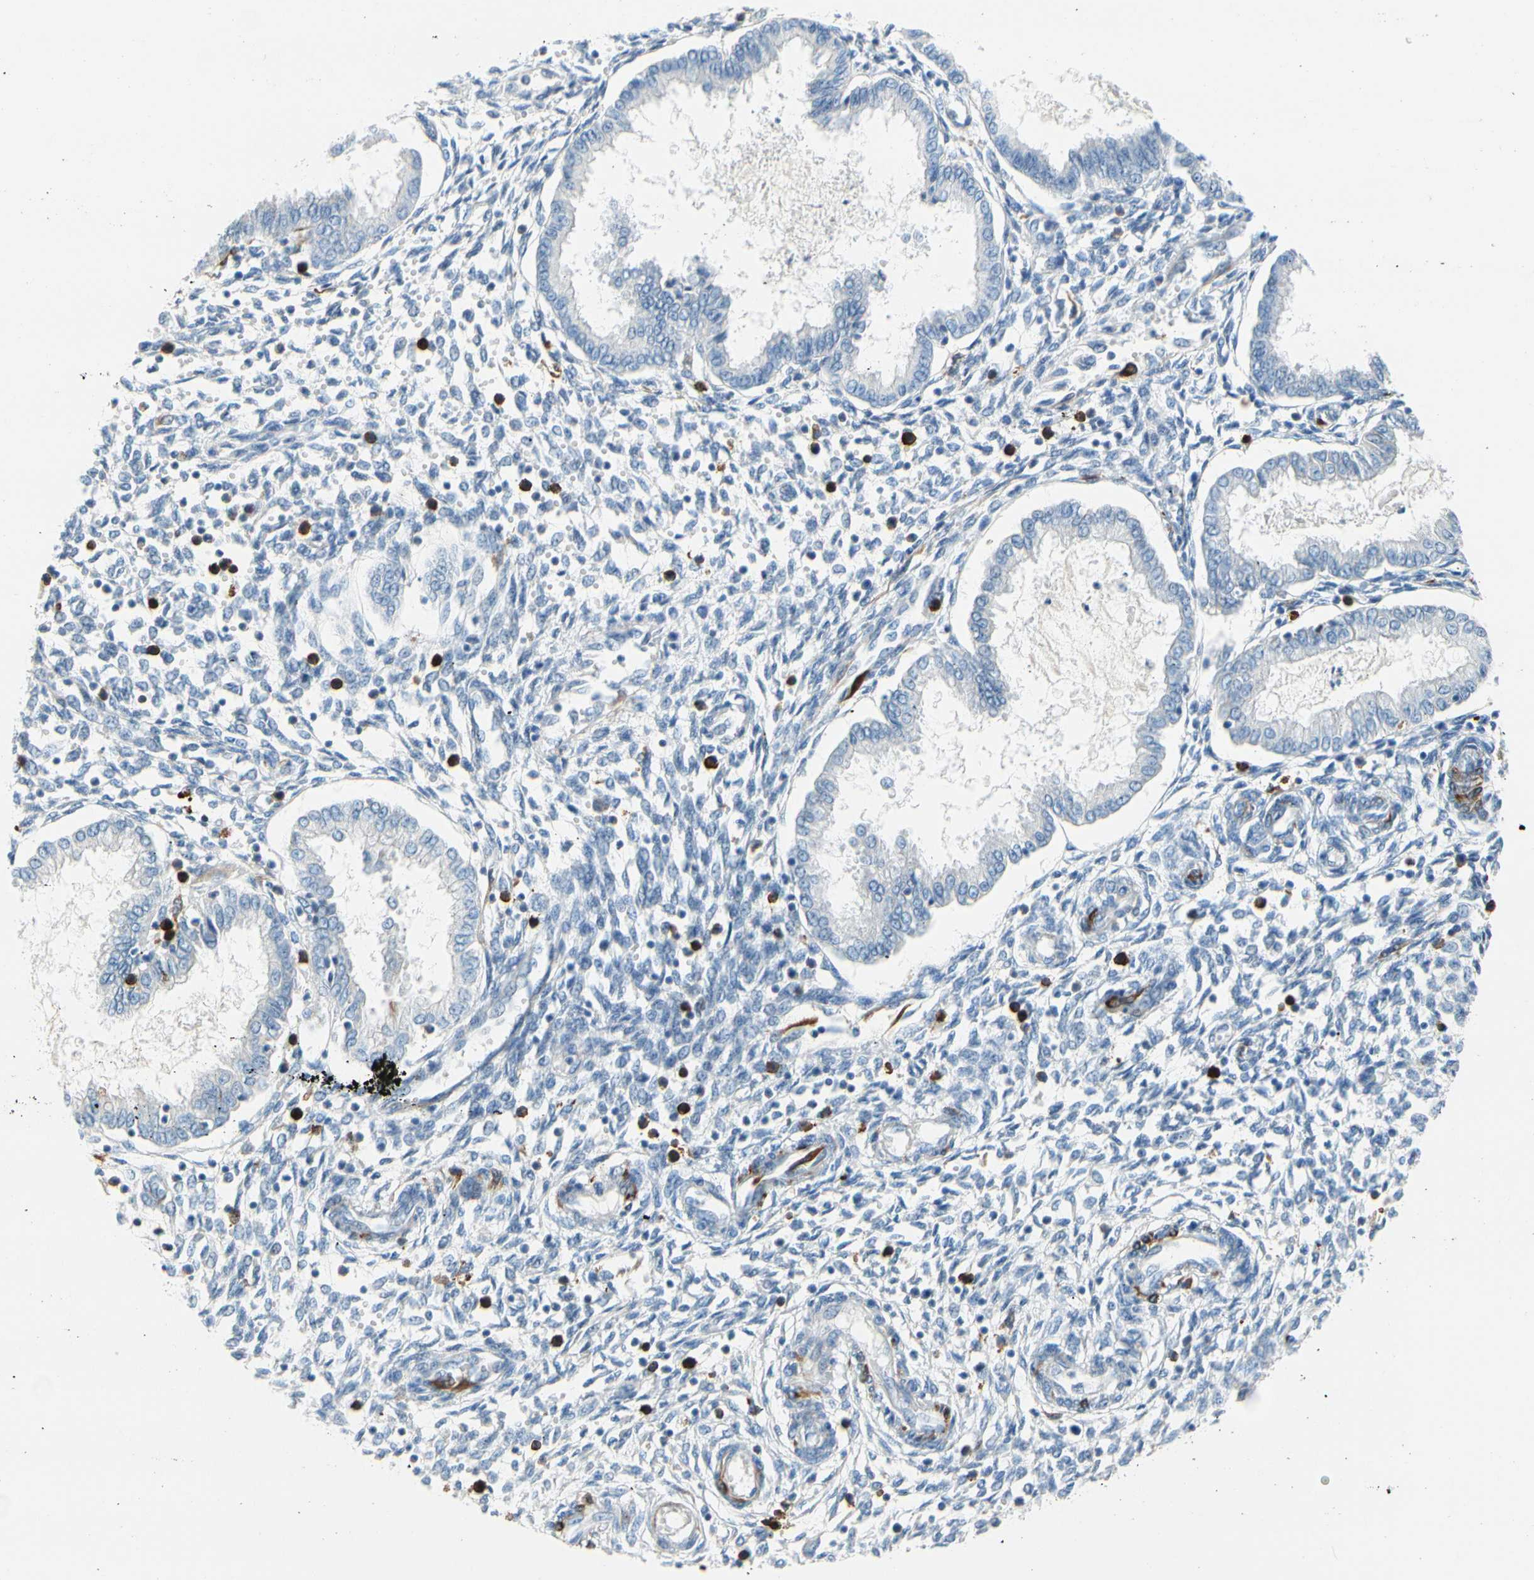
{"staining": {"intensity": "negative", "quantity": "none", "location": "none"}, "tissue": "endometrium", "cell_type": "Cells in endometrial stroma", "image_type": "normal", "snomed": [{"axis": "morphology", "description": "Normal tissue, NOS"}, {"axis": "topography", "description": "Endometrium"}], "caption": "Image shows no protein expression in cells in endometrial stroma of benign endometrium.", "gene": "TACC3", "patient": {"sex": "female", "age": 33}}